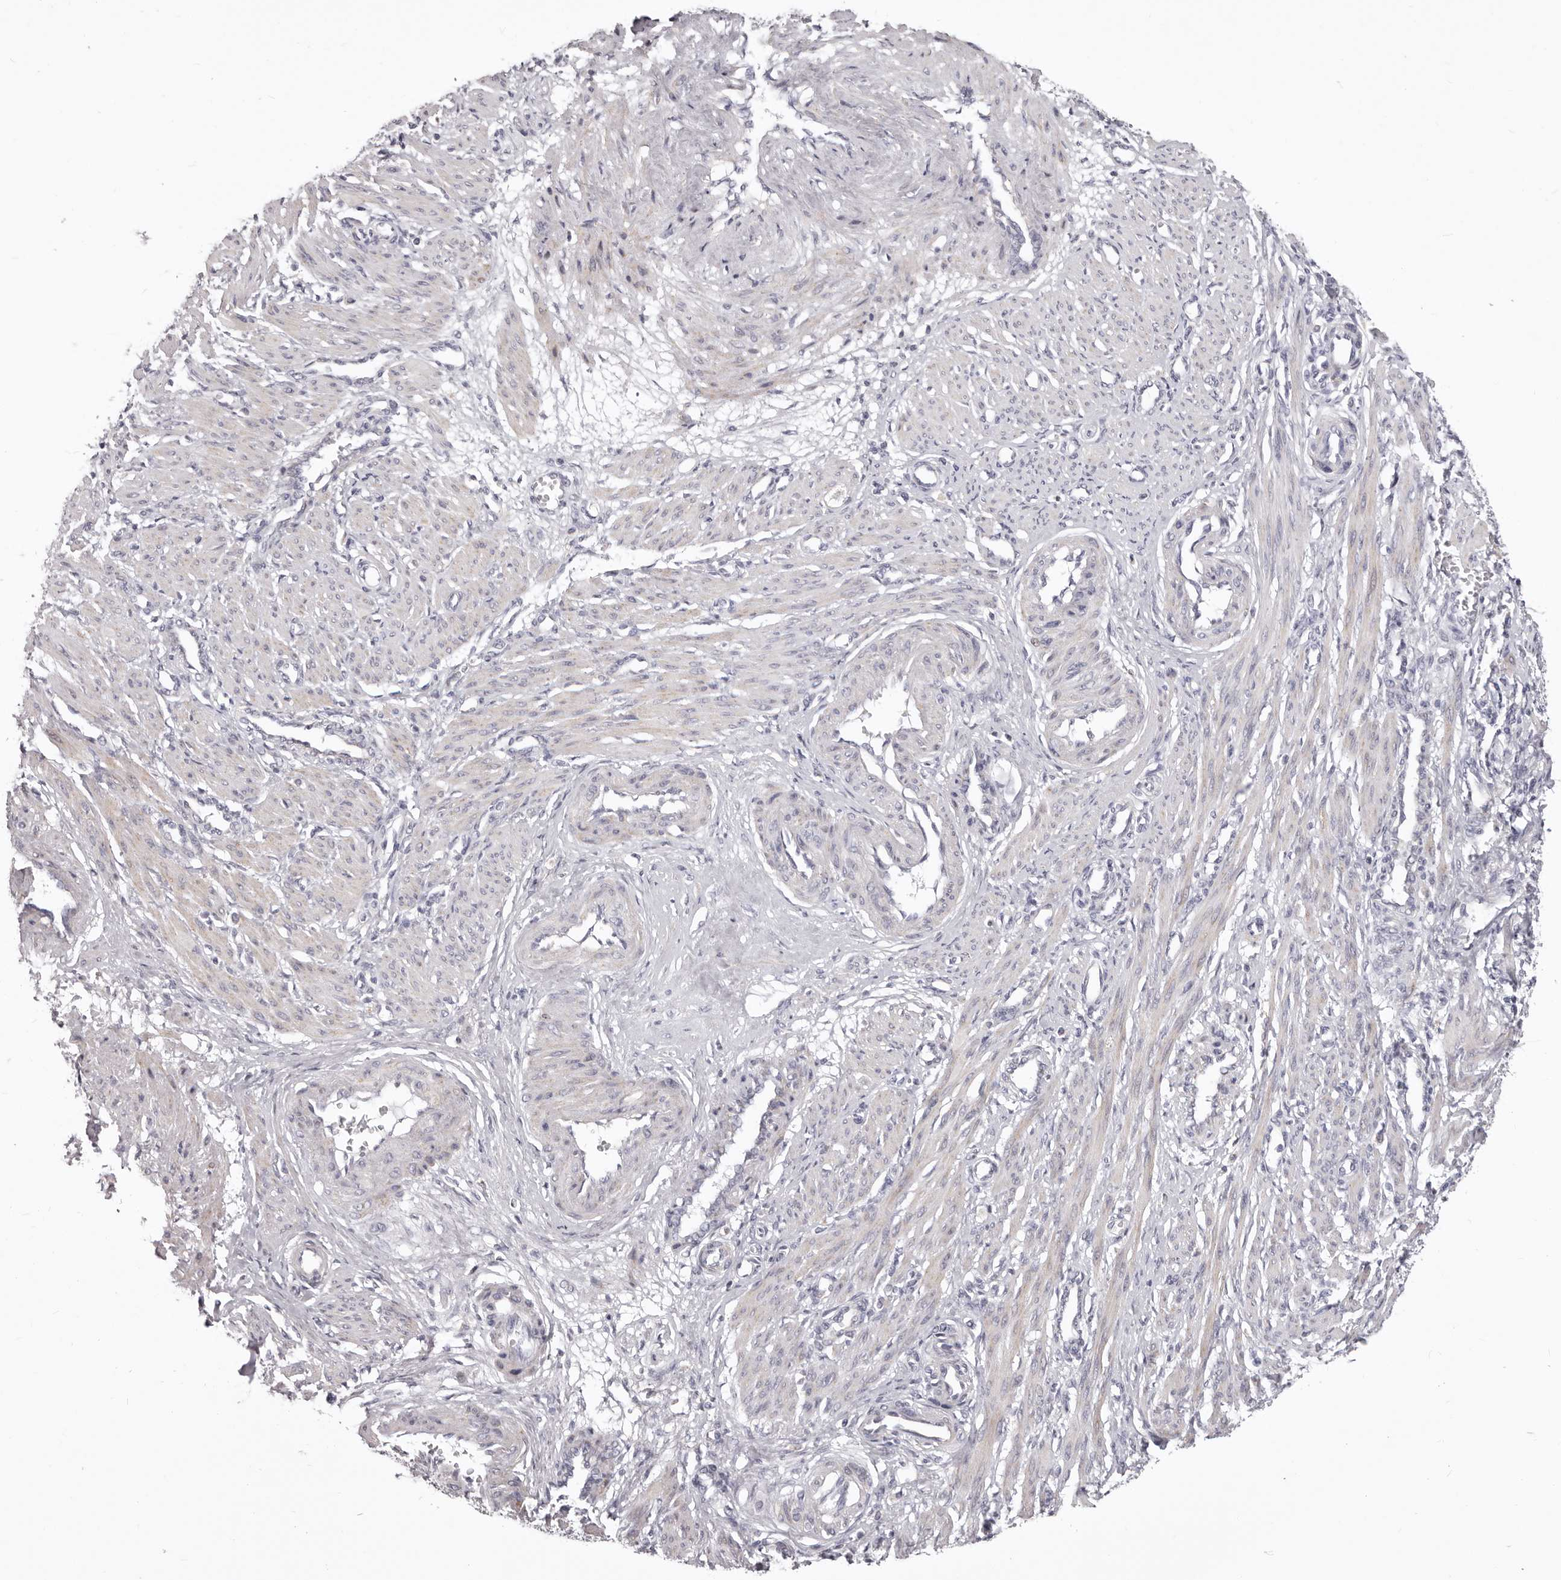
{"staining": {"intensity": "weak", "quantity": "25%-75%", "location": "cytoplasmic/membranous"}, "tissue": "smooth muscle", "cell_type": "Smooth muscle cells", "image_type": "normal", "snomed": [{"axis": "morphology", "description": "Normal tissue, NOS"}, {"axis": "topography", "description": "Endometrium"}], "caption": "DAB (3,3'-diaminobenzidine) immunohistochemical staining of normal human smooth muscle shows weak cytoplasmic/membranous protein positivity in about 25%-75% of smooth muscle cells.", "gene": "PRMT2", "patient": {"sex": "female", "age": 33}}